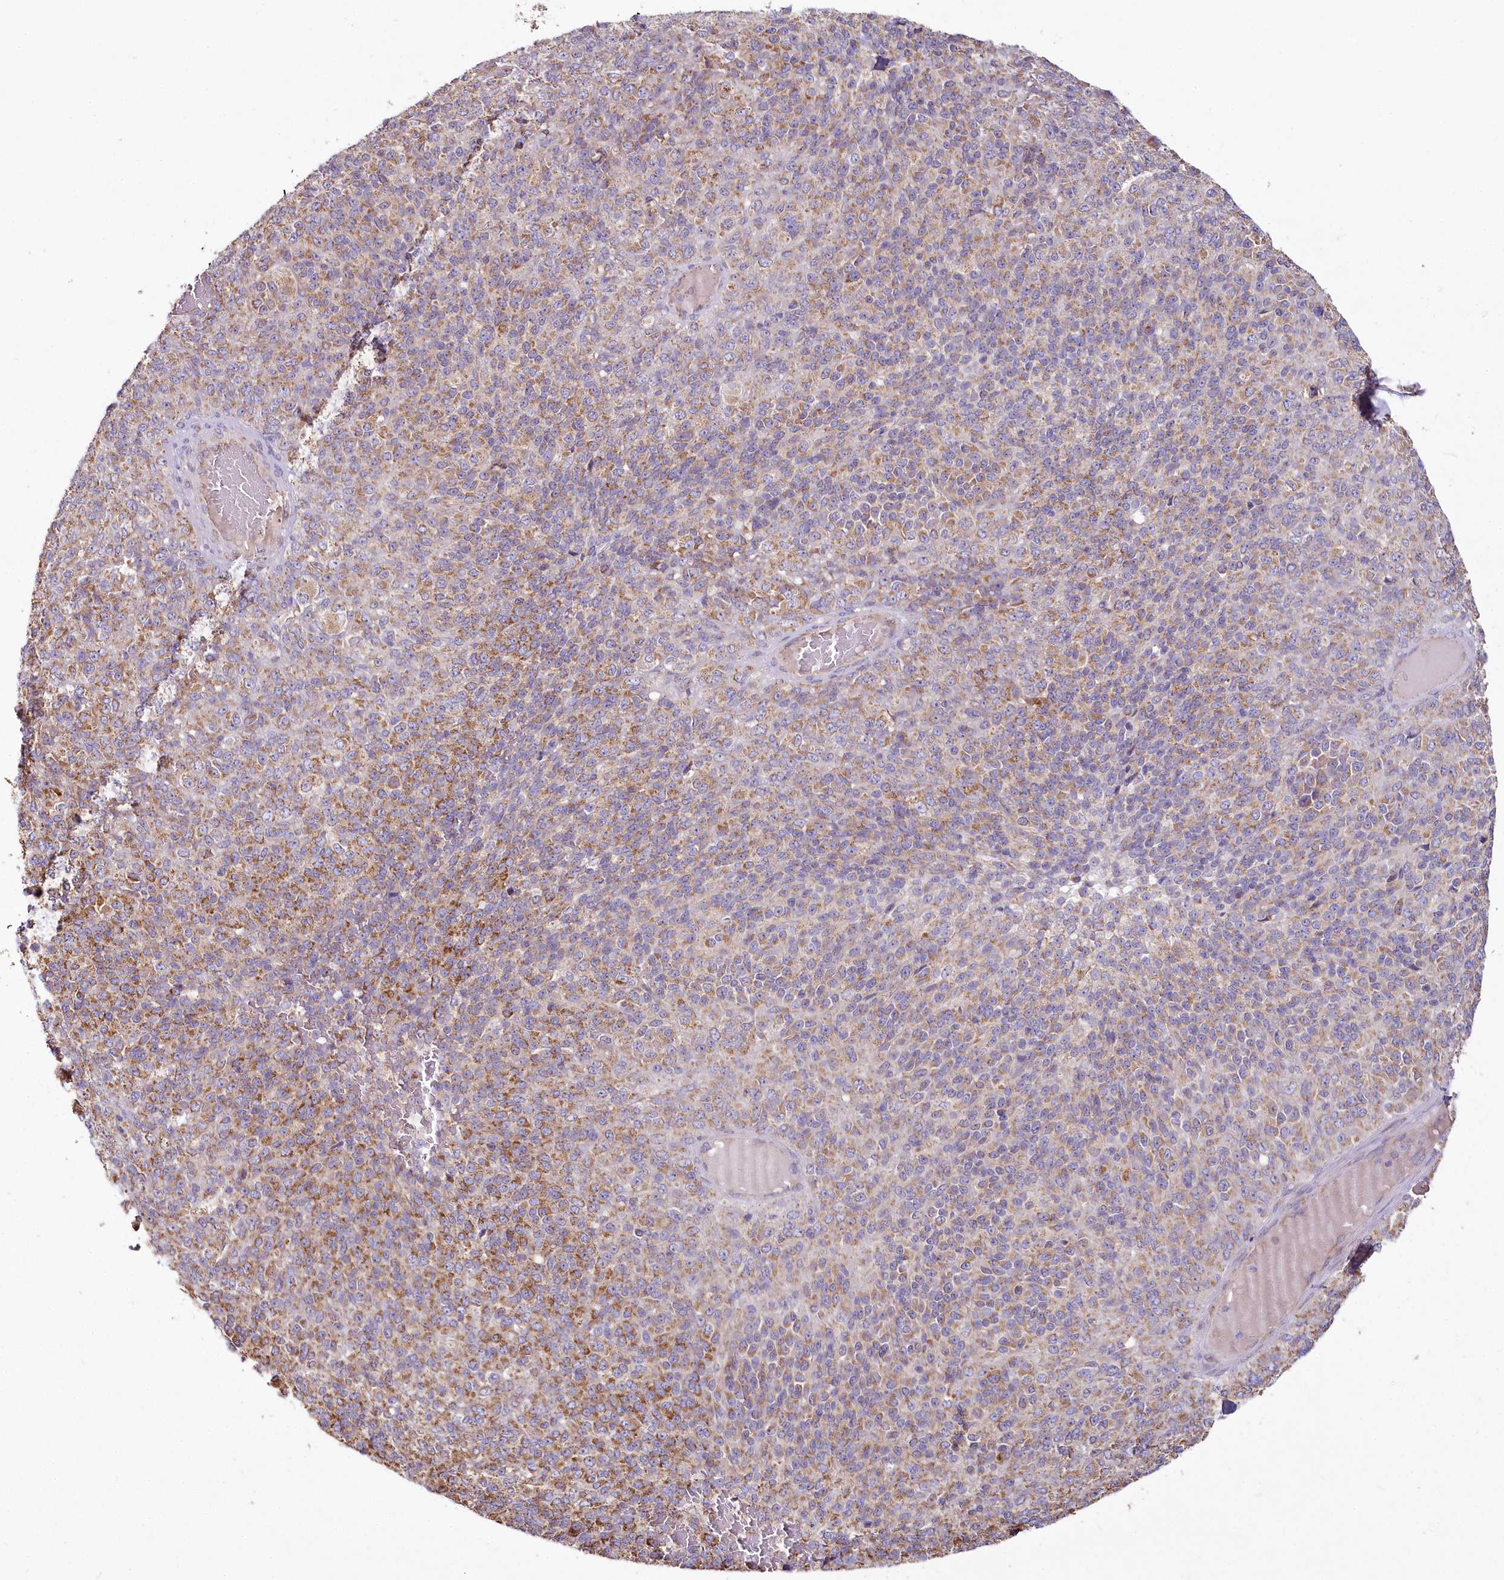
{"staining": {"intensity": "moderate", "quantity": "25%-75%", "location": "cytoplasmic/membranous"}, "tissue": "melanoma", "cell_type": "Tumor cells", "image_type": "cancer", "snomed": [{"axis": "morphology", "description": "Malignant melanoma, Metastatic site"}, {"axis": "topography", "description": "Brain"}], "caption": "This photomicrograph shows melanoma stained with immunohistochemistry (IHC) to label a protein in brown. The cytoplasmic/membranous of tumor cells show moderate positivity for the protein. Nuclei are counter-stained blue.", "gene": "ACOX2", "patient": {"sex": "female", "age": 56}}